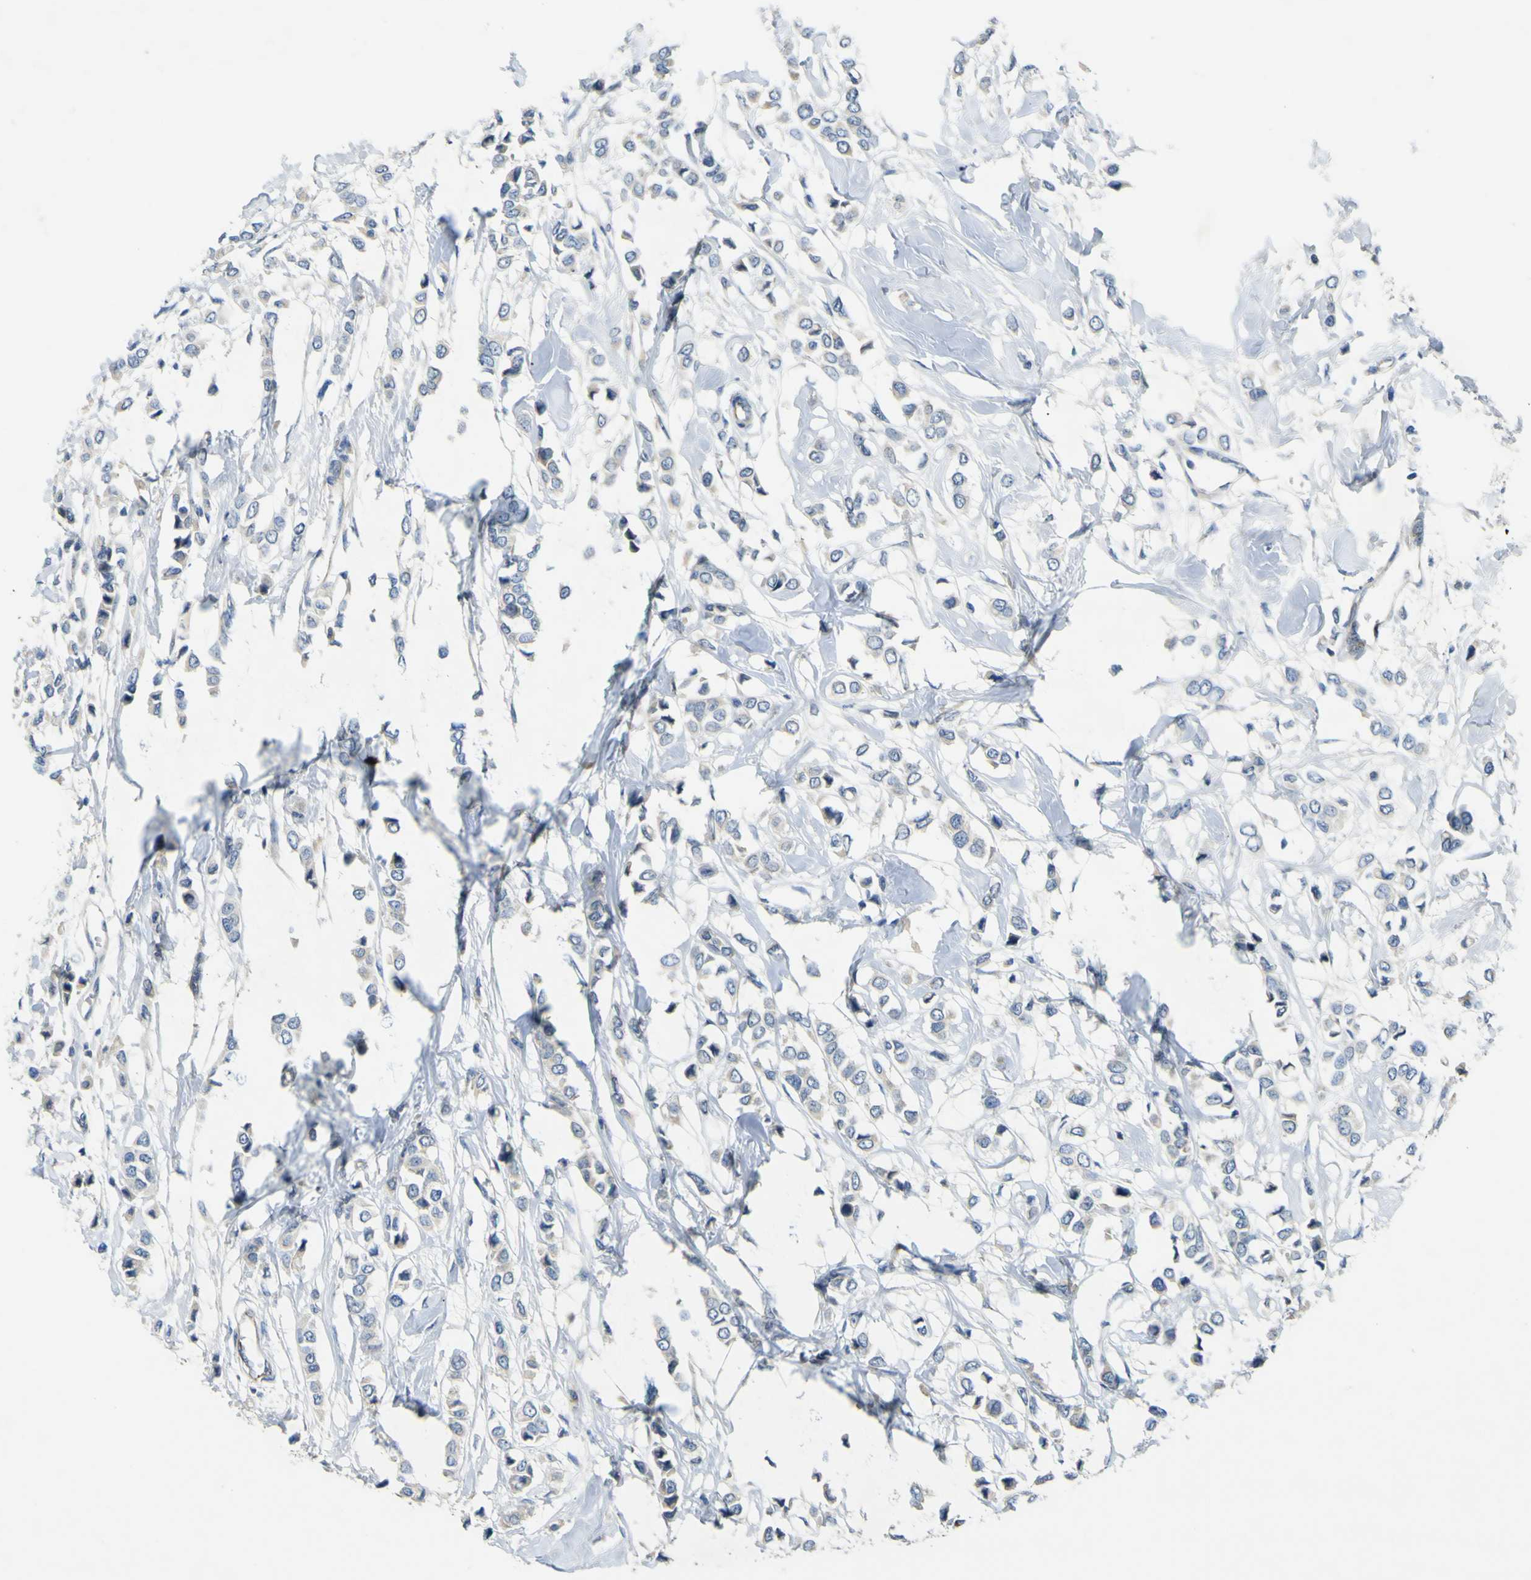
{"staining": {"intensity": "negative", "quantity": "none", "location": "none"}, "tissue": "breast cancer", "cell_type": "Tumor cells", "image_type": "cancer", "snomed": [{"axis": "morphology", "description": "Lobular carcinoma"}, {"axis": "topography", "description": "Breast"}], "caption": "Tumor cells show no significant protein staining in breast cancer.", "gene": "LDLR", "patient": {"sex": "female", "age": 51}}